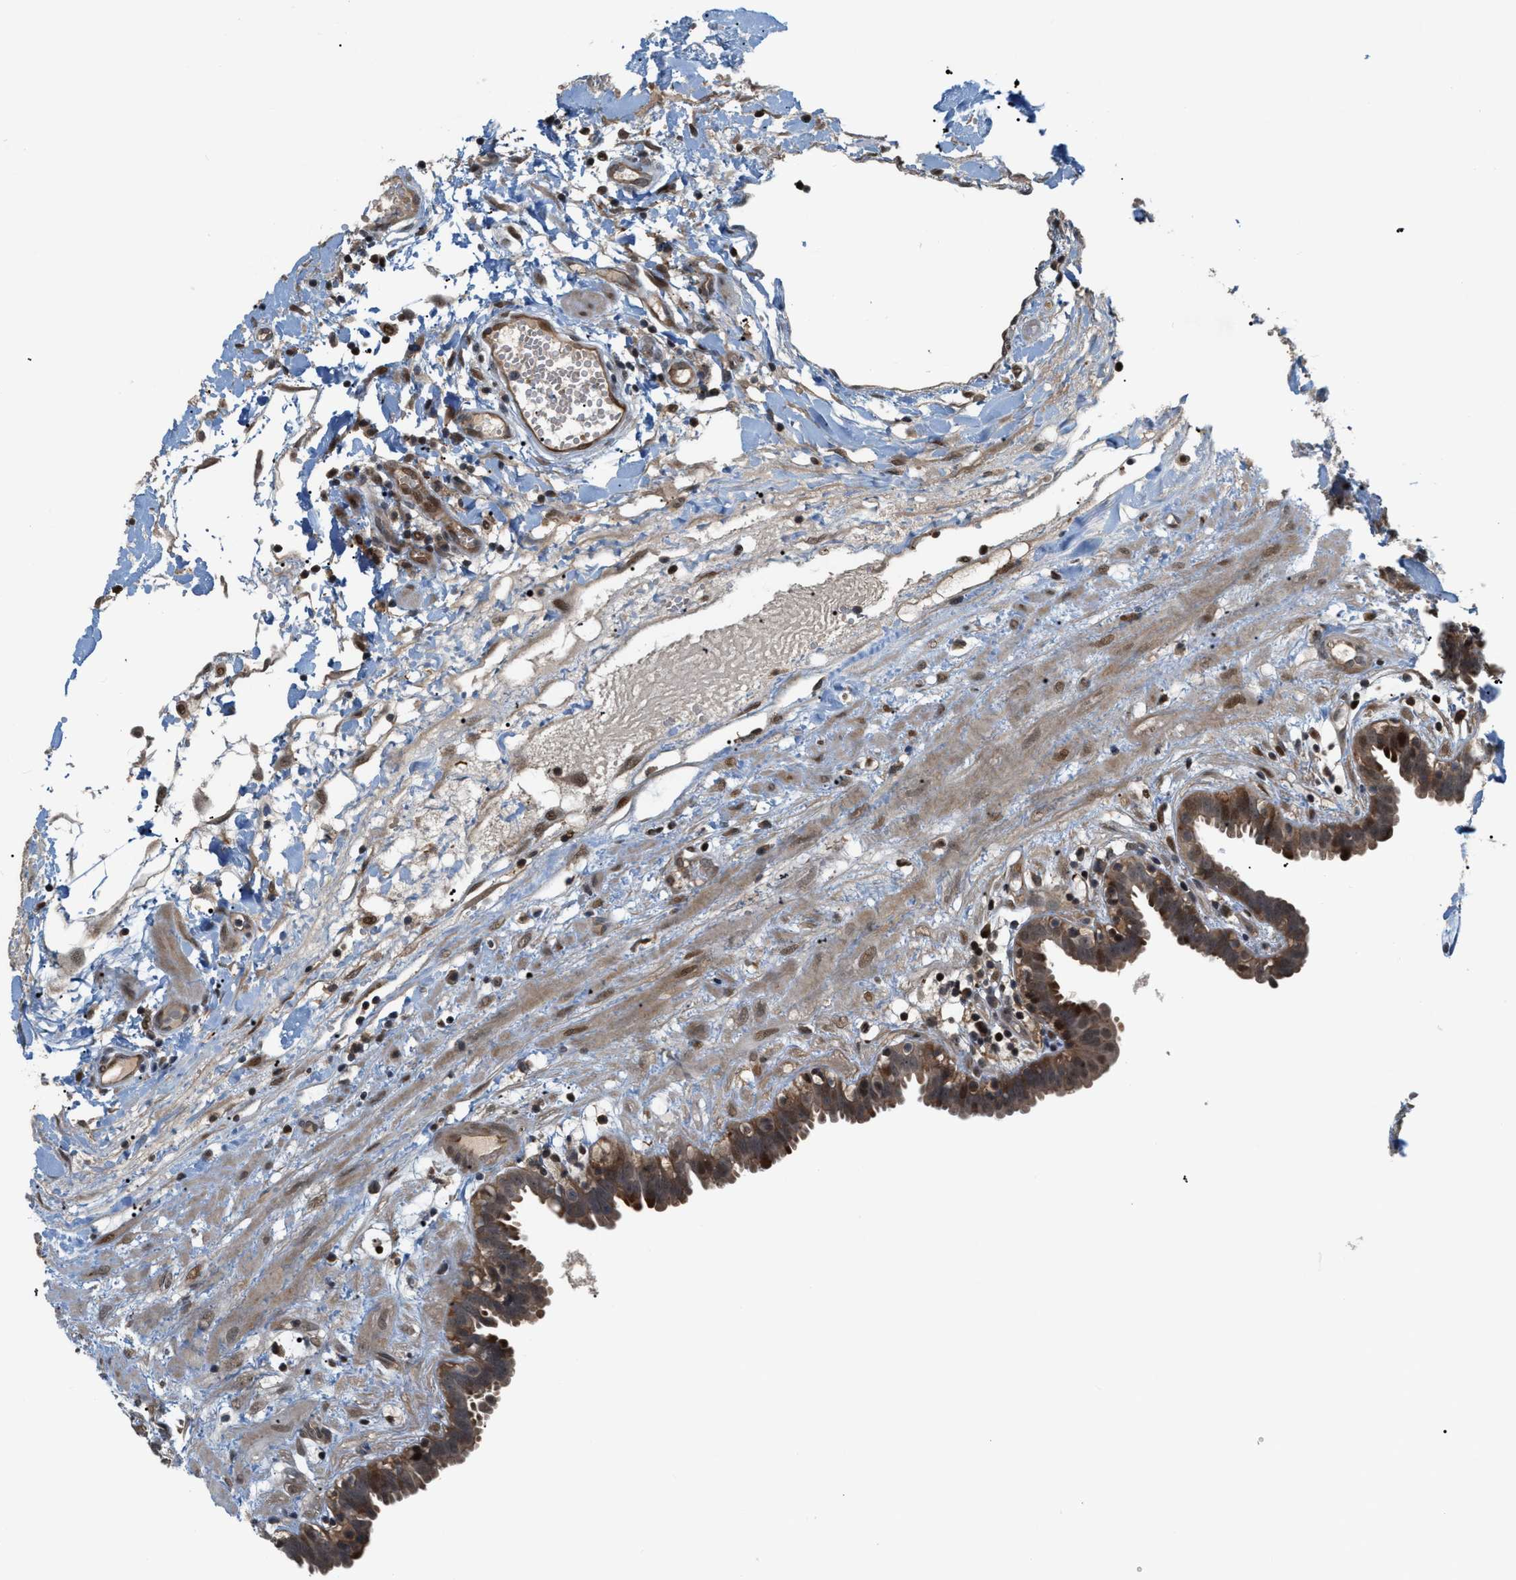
{"staining": {"intensity": "moderate", "quantity": ">75%", "location": "cytoplasmic/membranous,nuclear"}, "tissue": "fallopian tube", "cell_type": "Glandular cells", "image_type": "normal", "snomed": [{"axis": "morphology", "description": "Normal tissue, NOS"}, {"axis": "topography", "description": "Fallopian tube"}, {"axis": "topography", "description": "Placenta"}], "caption": "High-power microscopy captured an immunohistochemistry photomicrograph of benign fallopian tube, revealing moderate cytoplasmic/membranous,nuclear positivity in about >75% of glandular cells. The protein of interest is stained brown, and the nuclei are stained in blue (DAB IHC with brightfield microscopy, high magnification).", "gene": "RFFL", "patient": {"sex": "female", "age": 32}}